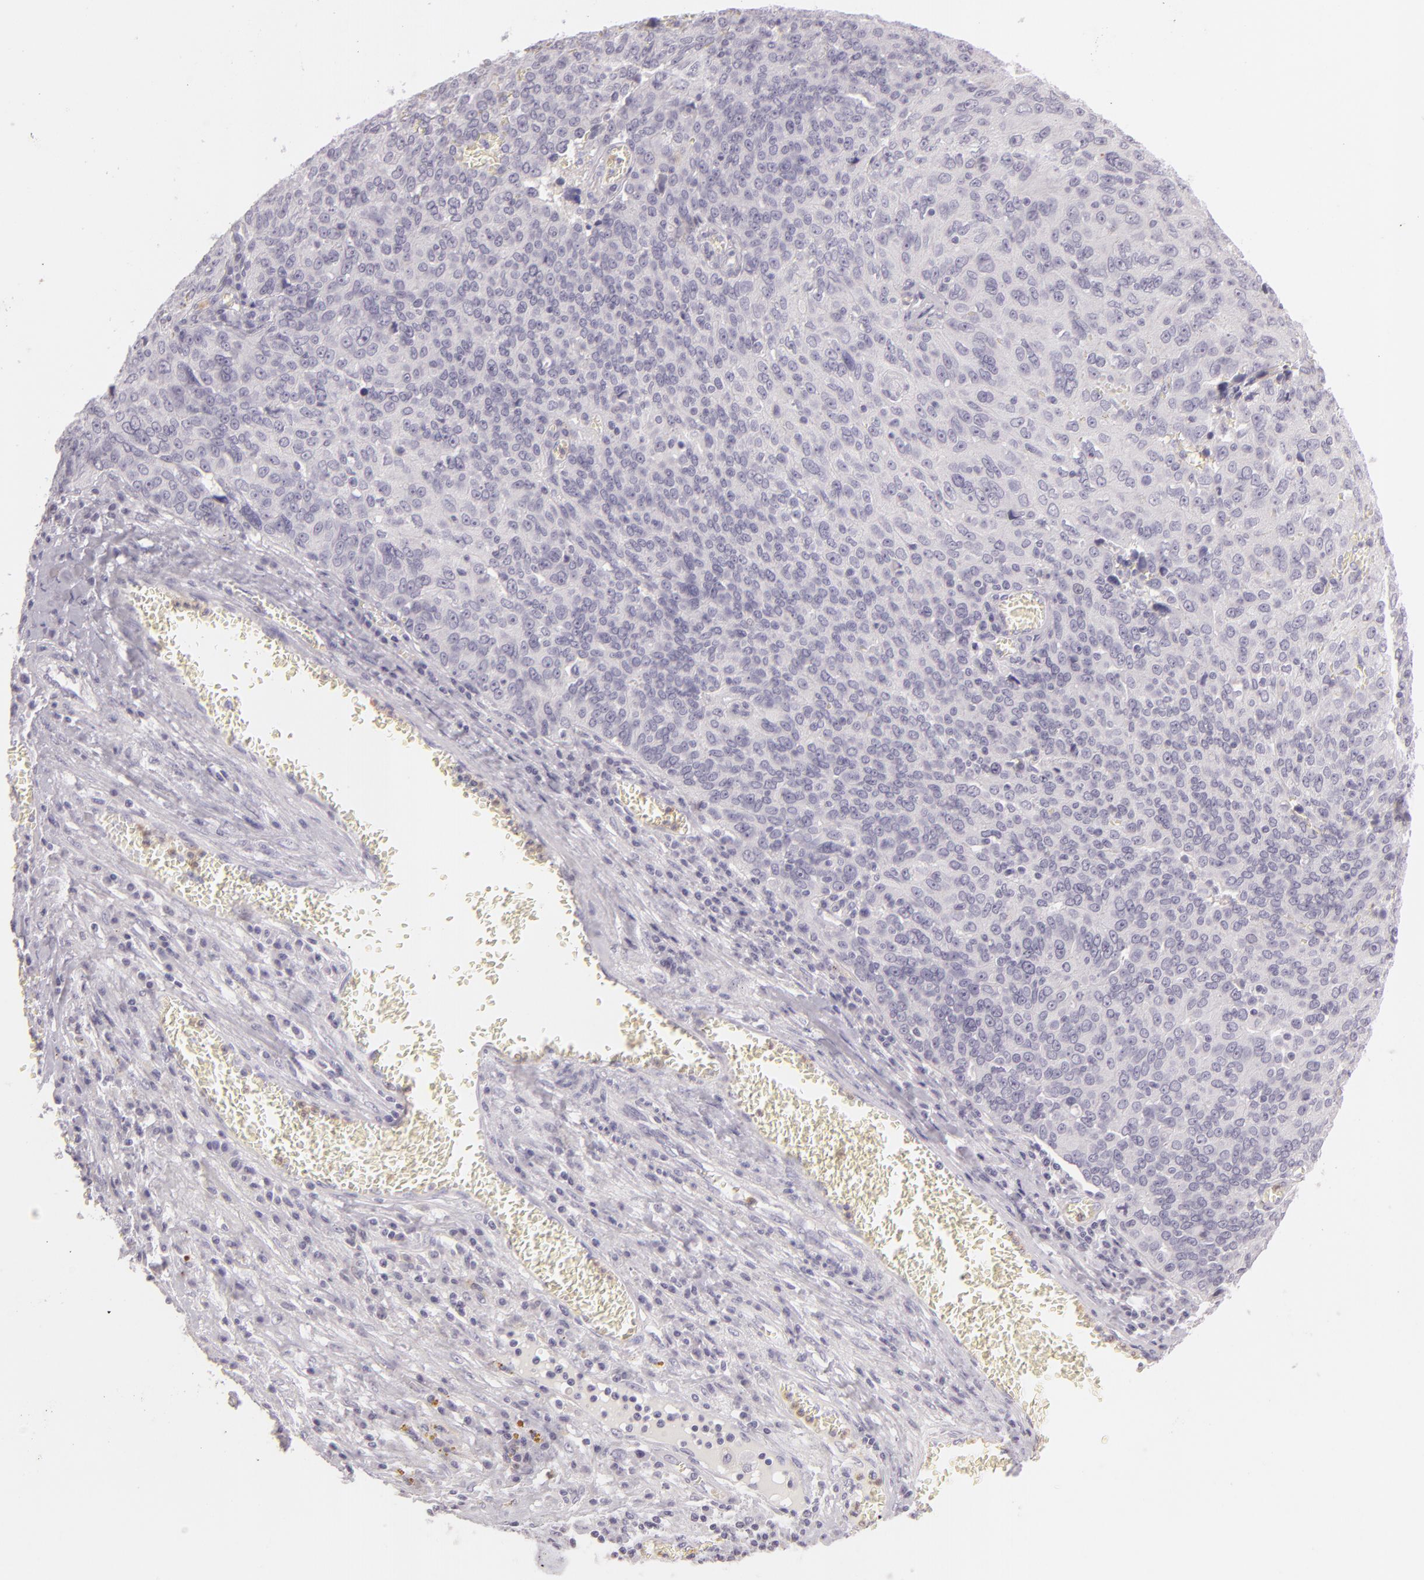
{"staining": {"intensity": "weak", "quantity": "<25%", "location": "cytoplasmic/membranous"}, "tissue": "ovarian cancer", "cell_type": "Tumor cells", "image_type": "cancer", "snomed": [{"axis": "morphology", "description": "Carcinoma, endometroid"}, {"axis": "topography", "description": "Ovary"}], "caption": "This image is of ovarian cancer (endometroid carcinoma) stained with immunohistochemistry to label a protein in brown with the nuclei are counter-stained blue. There is no positivity in tumor cells.", "gene": "CBS", "patient": {"sex": "female", "age": 75}}